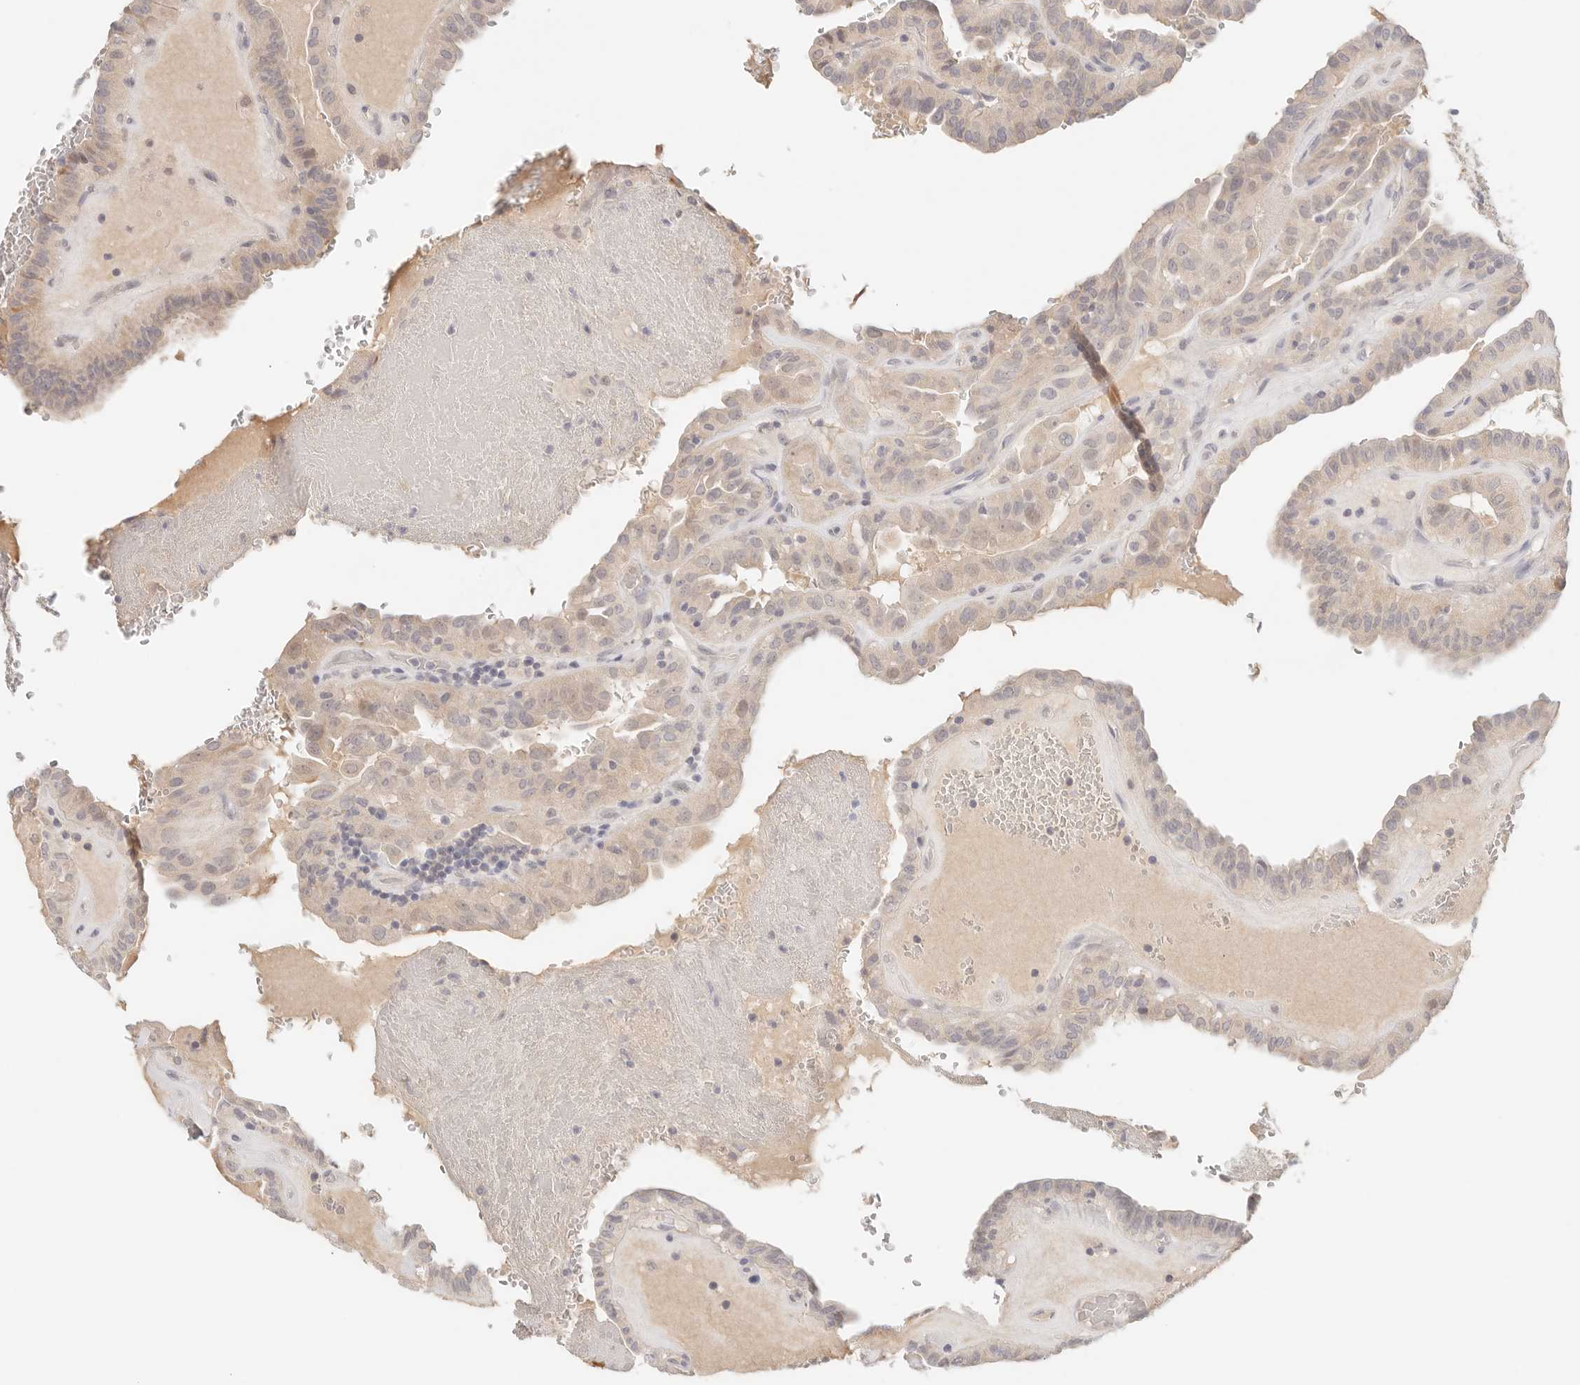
{"staining": {"intensity": "weak", "quantity": ">75%", "location": "cytoplasmic/membranous"}, "tissue": "thyroid cancer", "cell_type": "Tumor cells", "image_type": "cancer", "snomed": [{"axis": "morphology", "description": "Papillary adenocarcinoma, NOS"}, {"axis": "topography", "description": "Thyroid gland"}], "caption": "The micrograph displays staining of thyroid papillary adenocarcinoma, revealing weak cytoplasmic/membranous protein expression (brown color) within tumor cells. (IHC, brightfield microscopy, high magnification).", "gene": "SPHK1", "patient": {"sex": "male", "age": 77}}